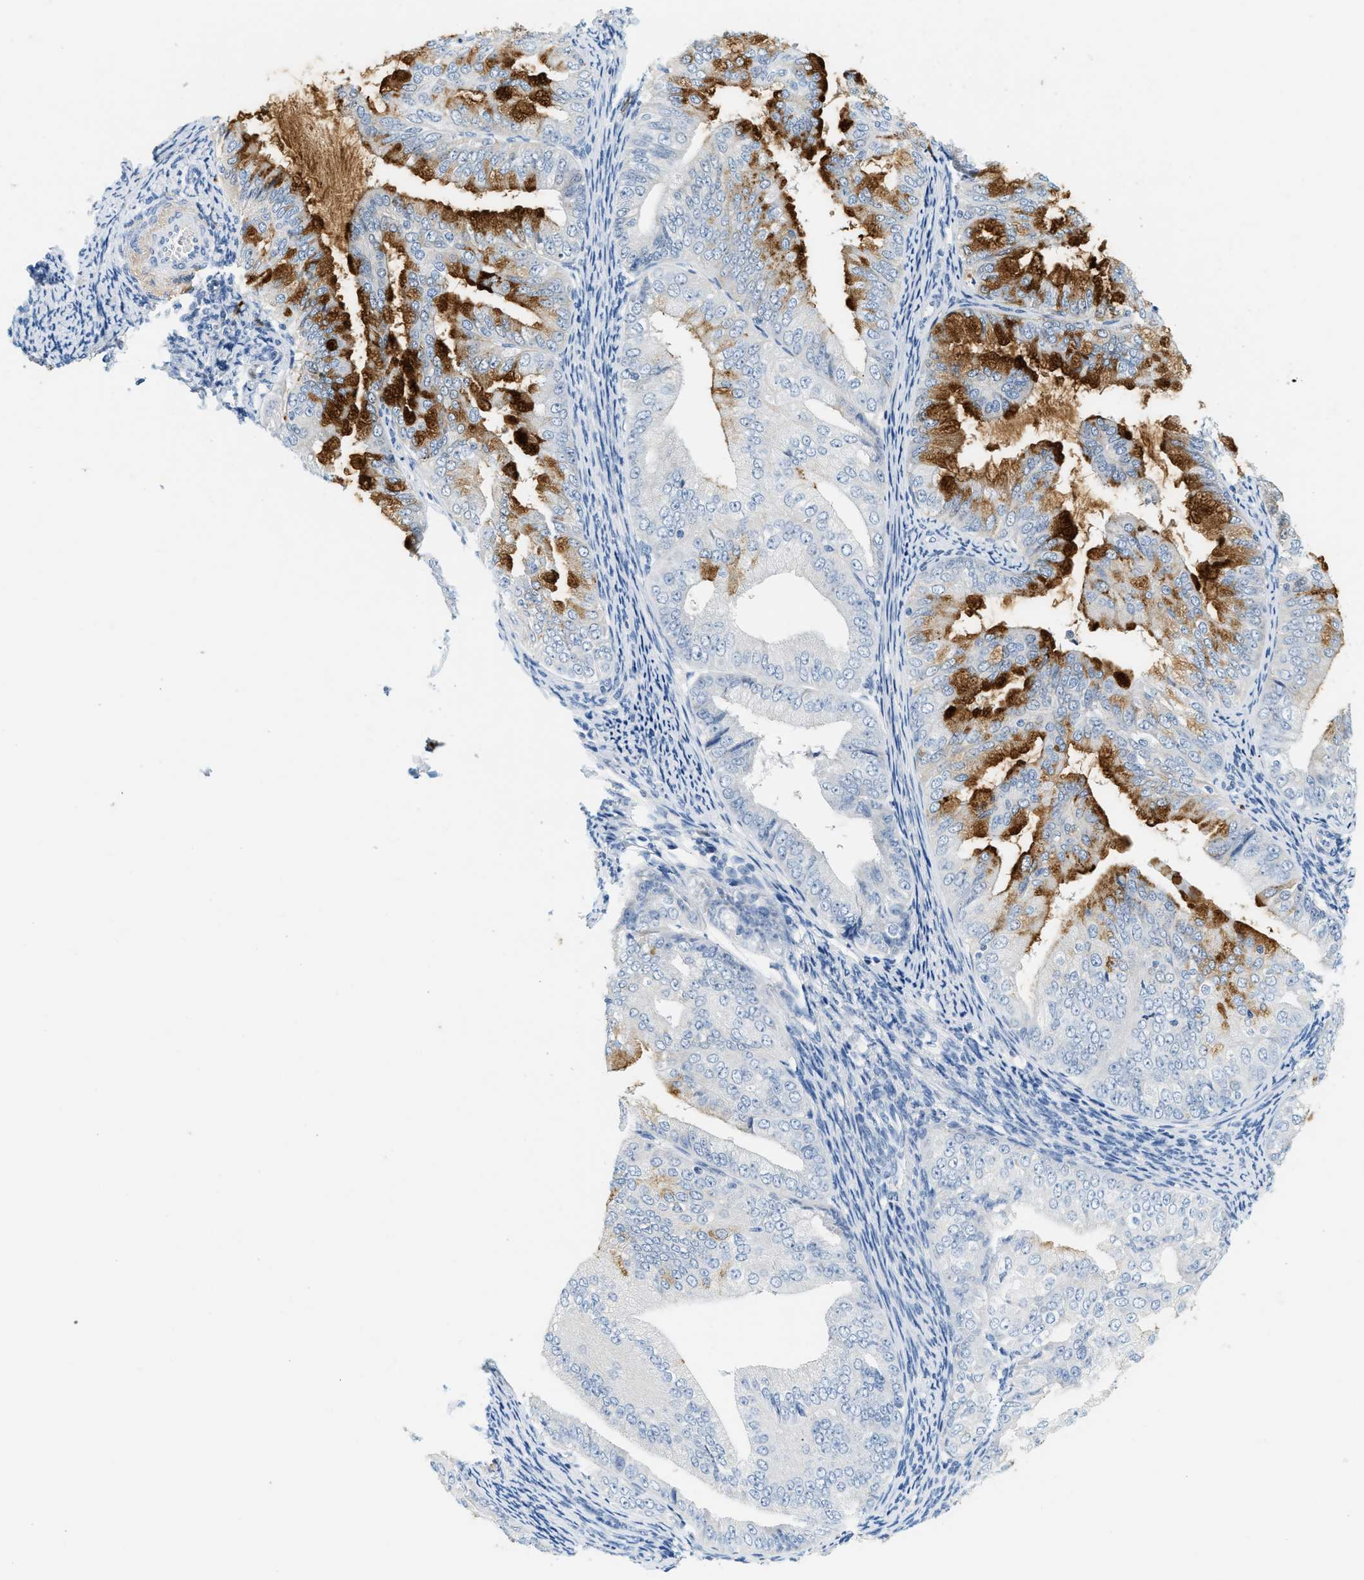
{"staining": {"intensity": "moderate", "quantity": "<25%", "location": "cytoplasmic/membranous"}, "tissue": "endometrial cancer", "cell_type": "Tumor cells", "image_type": "cancer", "snomed": [{"axis": "morphology", "description": "Adenocarcinoma, NOS"}, {"axis": "topography", "description": "Endometrium"}], "caption": "This photomicrograph reveals immunohistochemistry (IHC) staining of human adenocarcinoma (endometrial), with low moderate cytoplasmic/membranous expression in approximately <25% of tumor cells.", "gene": "LCN2", "patient": {"sex": "female", "age": 63}}